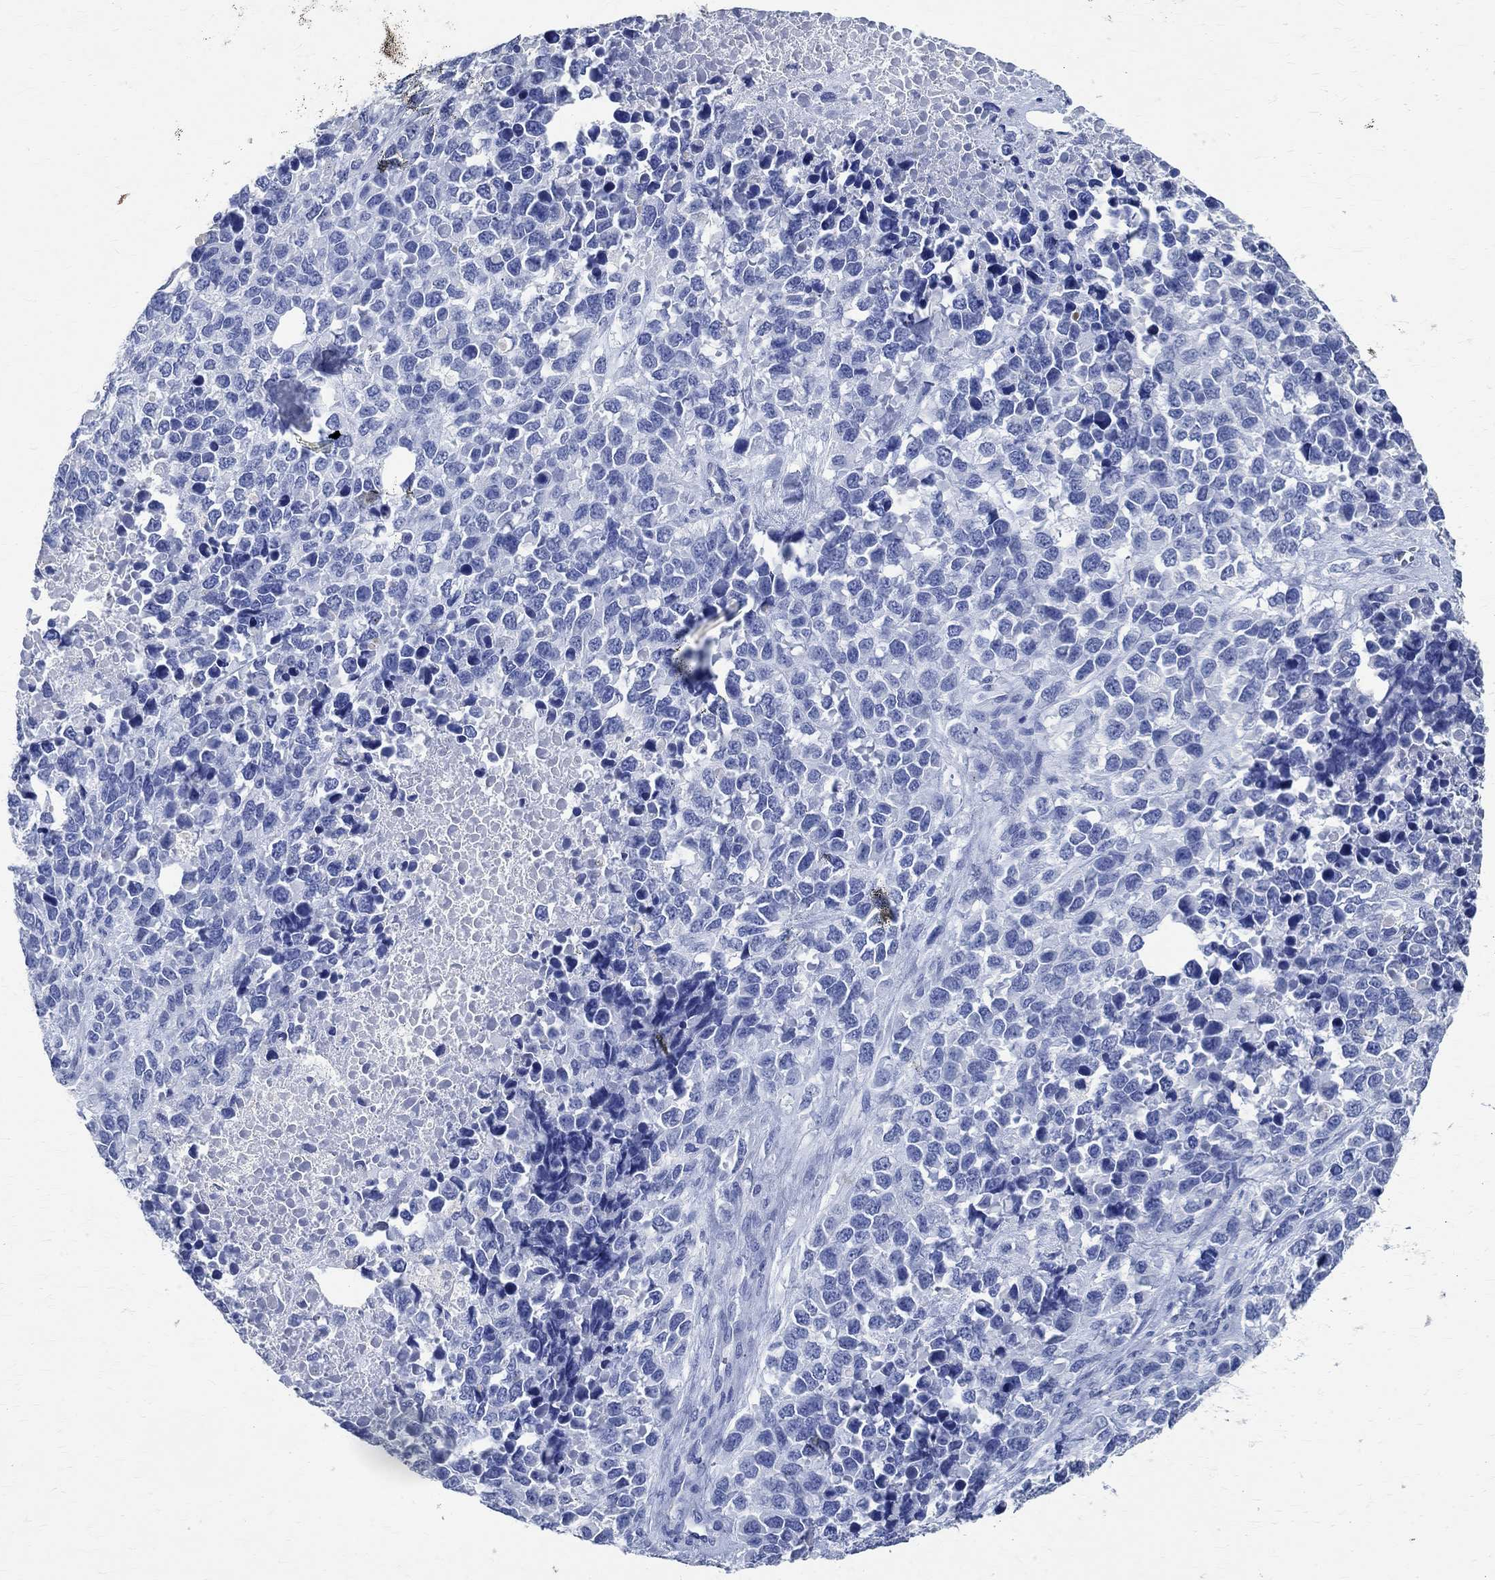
{"staining": {"intensity": "negative", "quantity": "none", "location": "none"}, "tissue": "melanoma", "cell_type": "Tumor cells", "image_type": "cancer", "snomed": [{"axis": "morphology", "description": "Malignant melanoma, Metastatic site"}, {"axis": "topography", "description": "Skin"}], "caption": "High power microscopy micrograph of an IHC histopathology image of malignant melanoma (metastatic site), revealing no significant expression in tumor cells.", "gene": "TMEM221", "patient": {"sex": "male", "age": 84}}